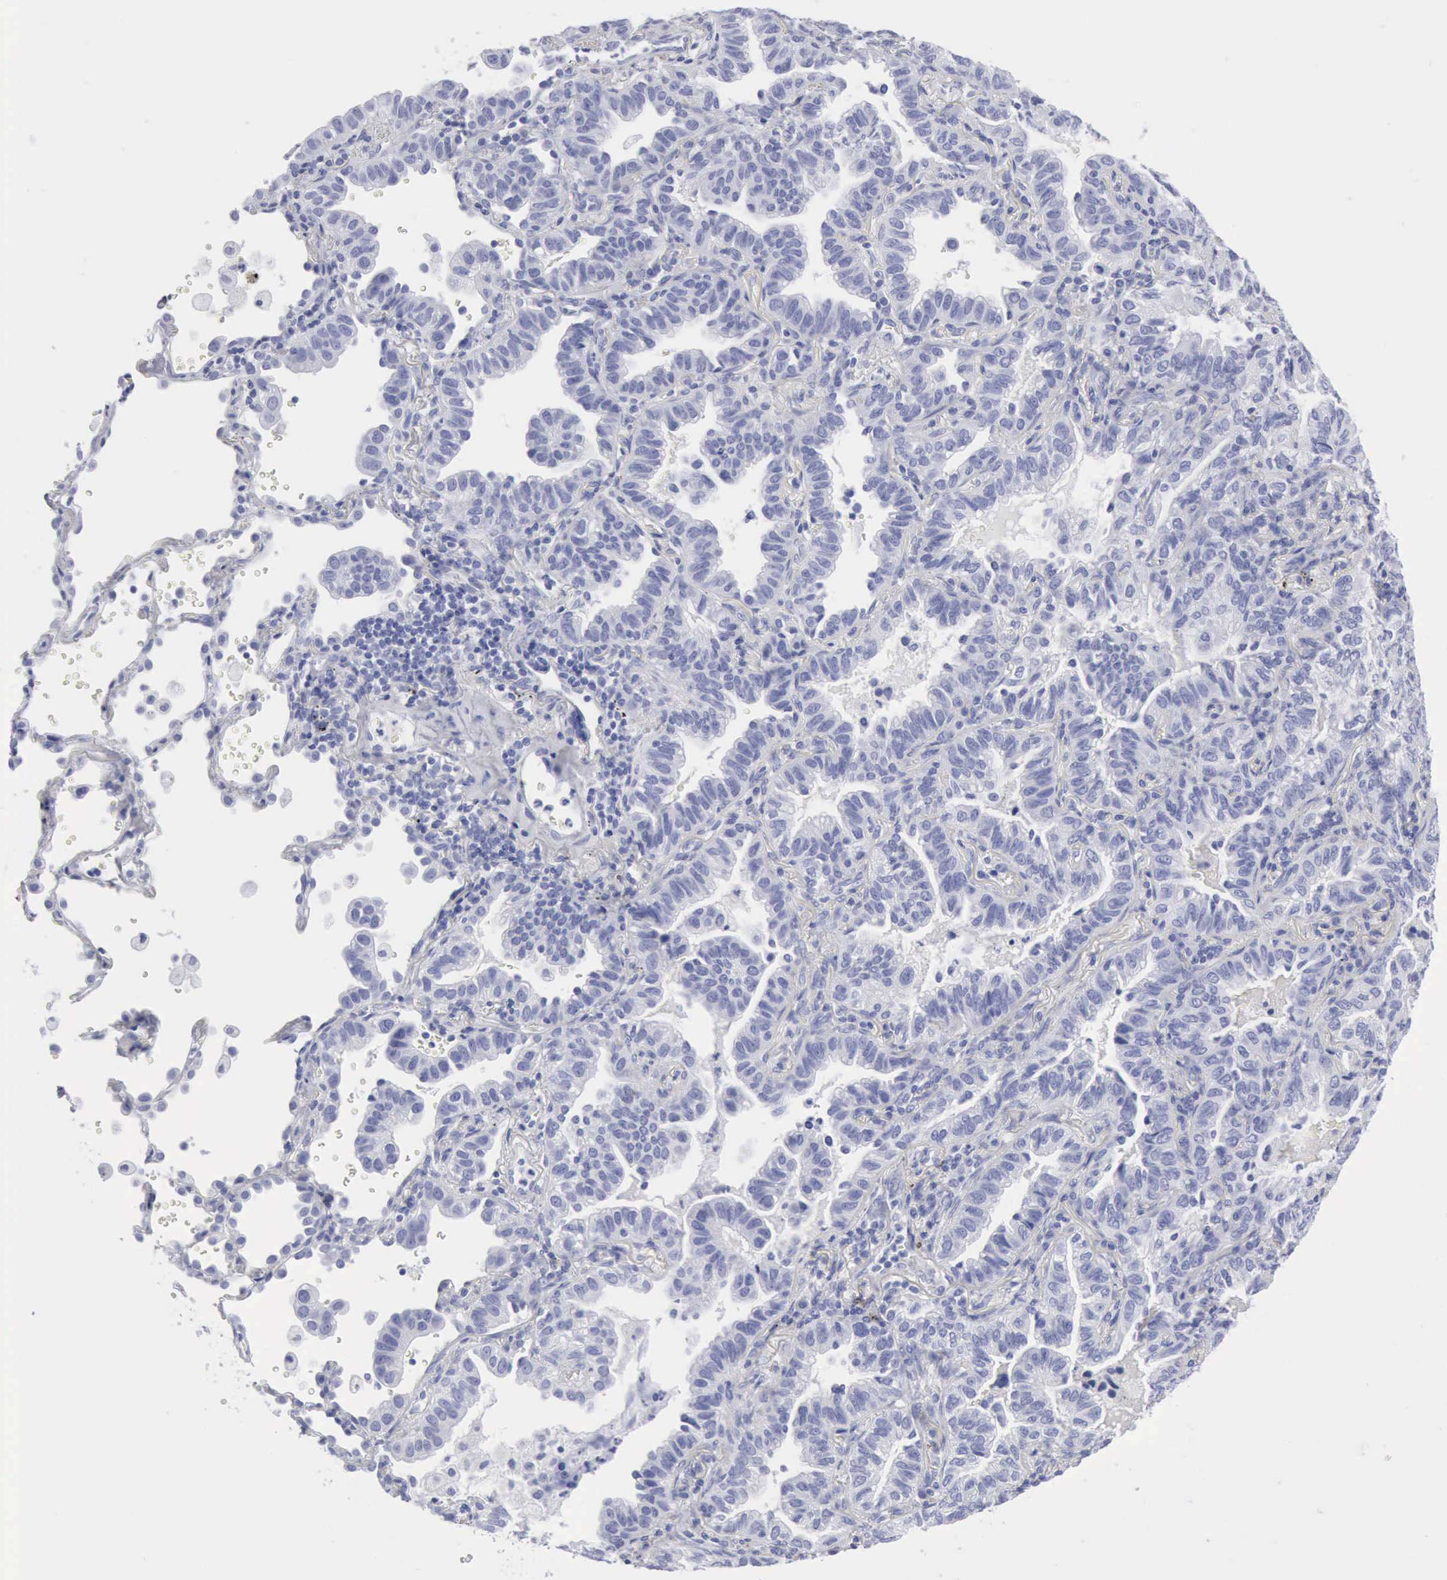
{"staining": {"intensity": "negative", "quantity": "none", "location": "none"}, "tissue": "lung cancer", "cell_type": "Tumor cells", "image_type": "cancer", "snomed": [{"axis": "morphology", "description": "Adenocarcinoma, NOS"}, {"axis": "topography", "description": "Lung"}], "caption": "Tumor cells show no significant protein staining in adenocarcinoma (lung).", "gene": "KRT5", "patient": {"sex": "female", "age": 50}}